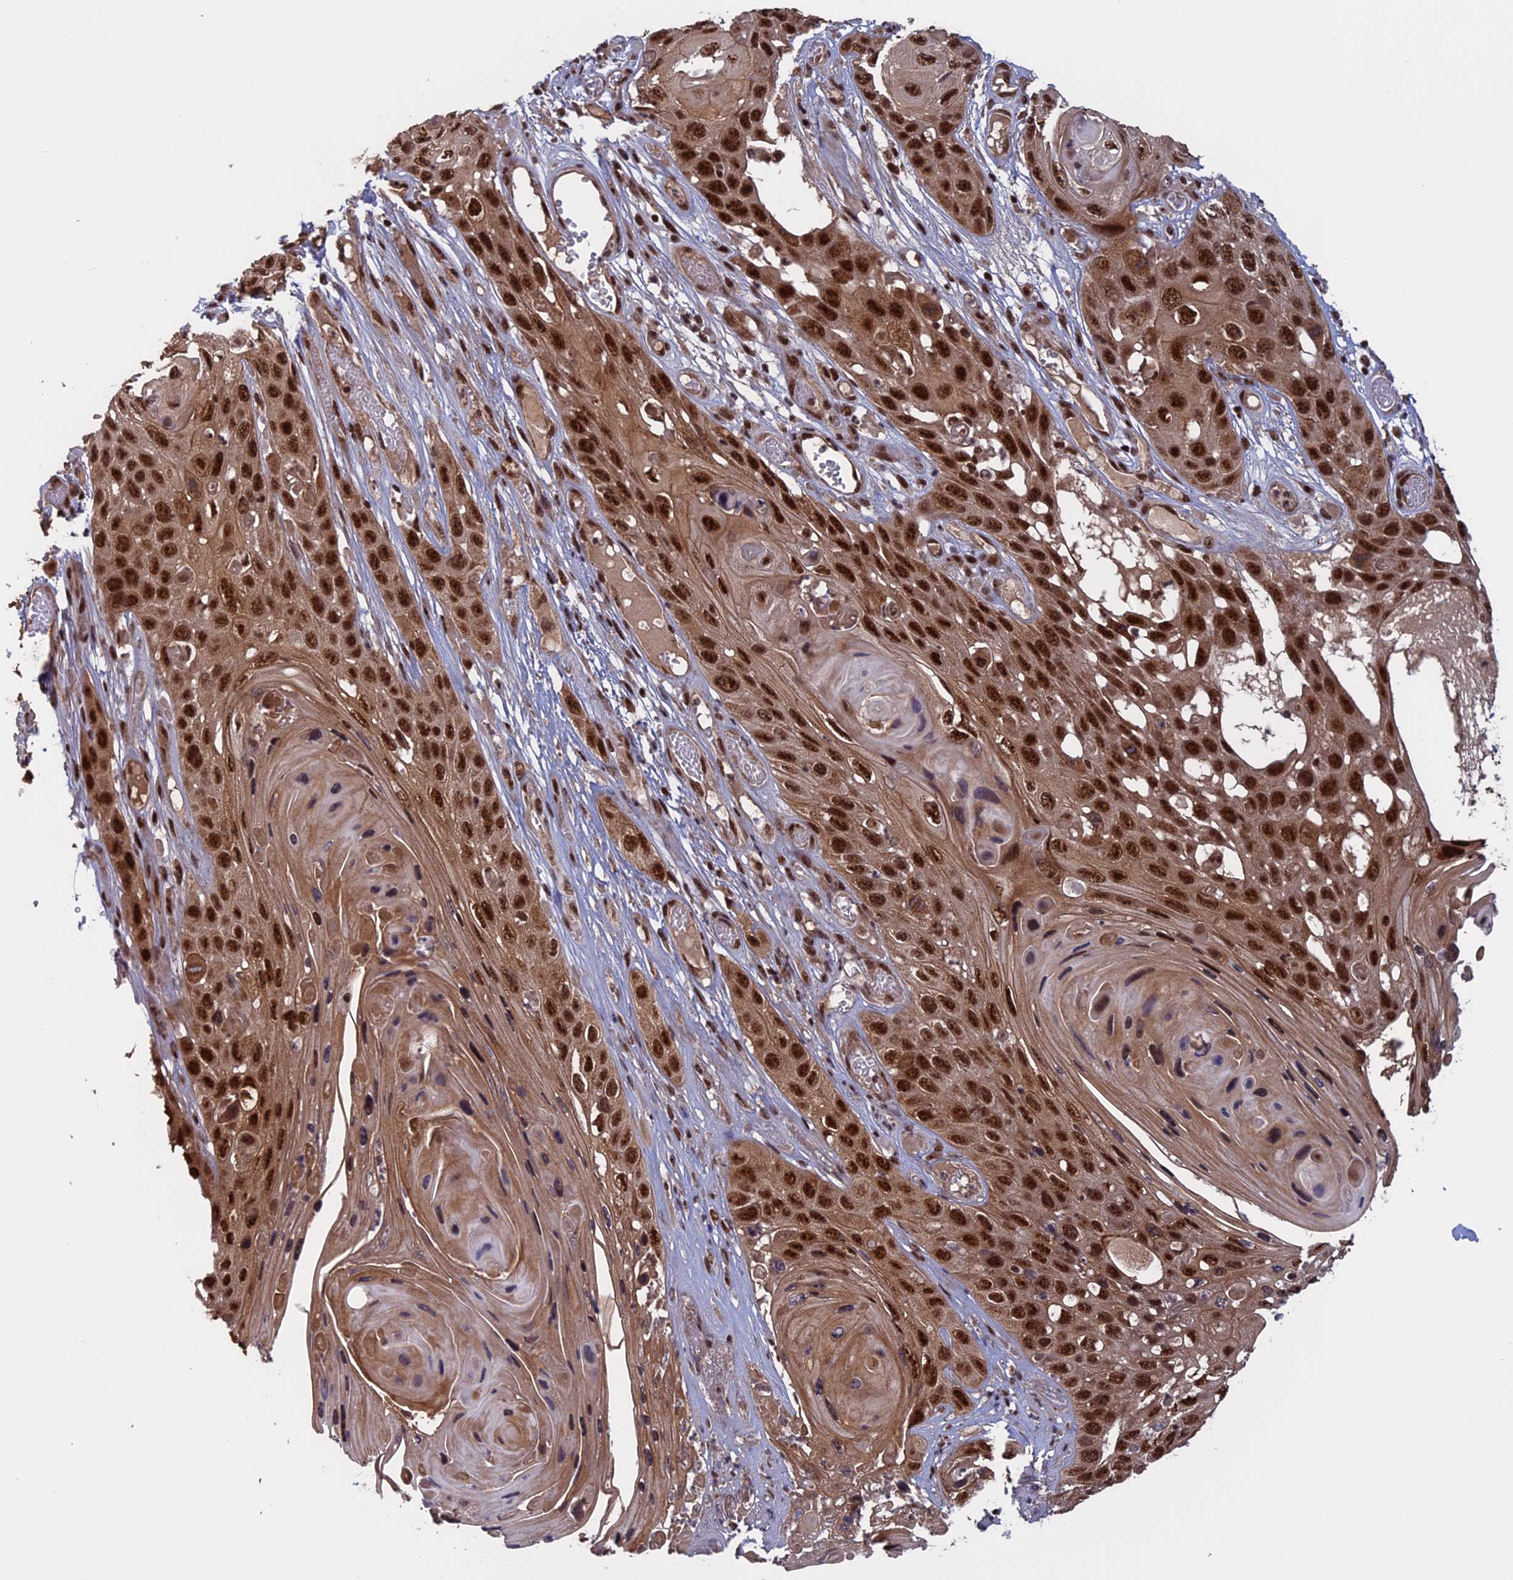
{"staining": {"intensity": "strong", "quantity": ">75%", "location": "nuclear"}, "tissue": "skin cancer", "cell_type": "Tumor cells", "image_type": "cancer", "snomed": [{"axis": "morphology", "description": "Squamous cell carcinoma, NOS"}, {"axis": "topography", "description": "Skin"}], "caption": "Squamous cell carcinoma (skin) stained with a protein marker displays strong staining in tumor cells.", "gene": "CACTIN", "patient": {"sex": "male", "age": 55}}